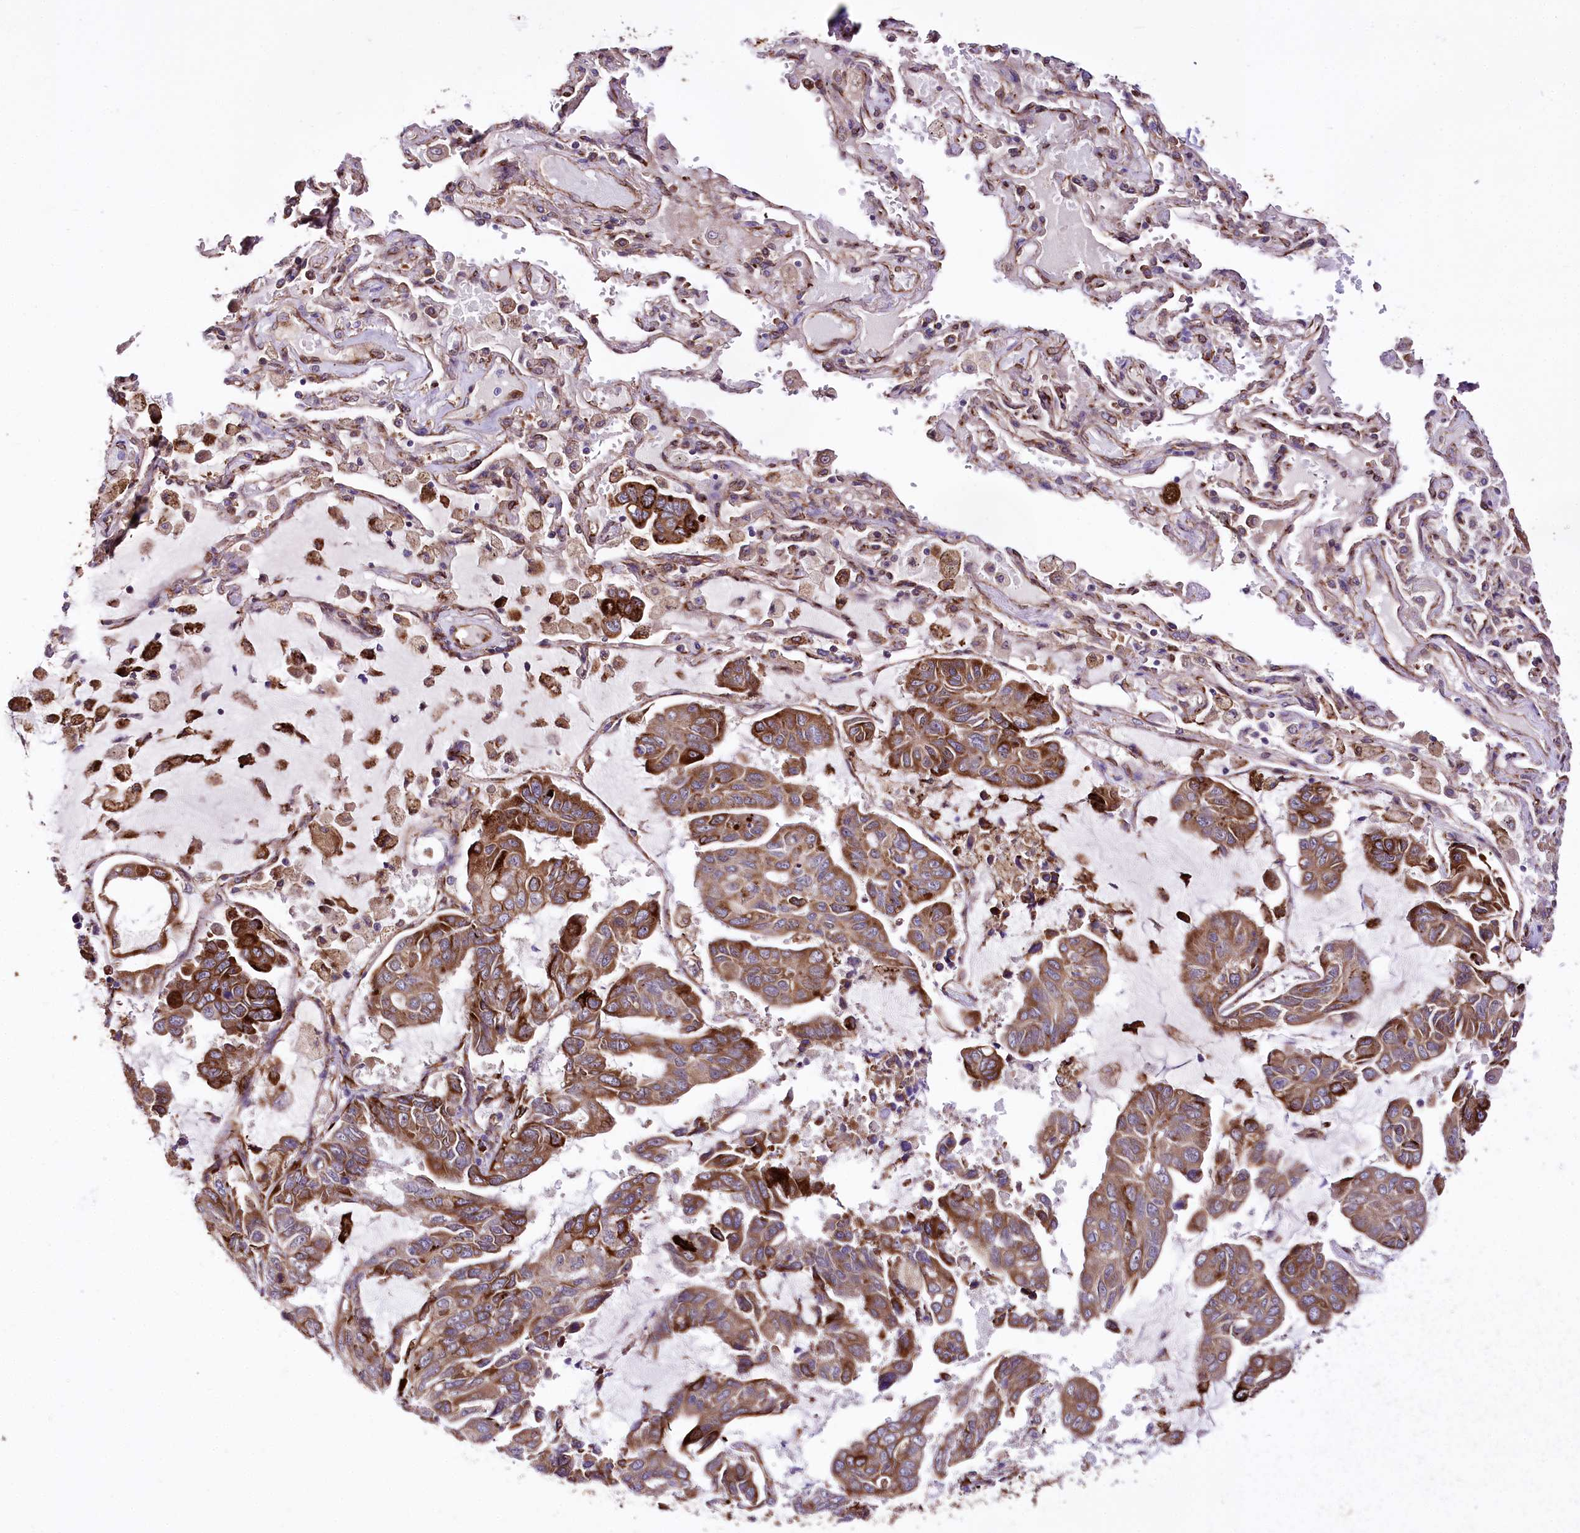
{"staining": {"intensity": "moderate", "quantity": ">75%", "location": "cytoplasmic/membranous"}, "tissue": "lung cancer", "cell_type": "Tumor cells", "image_type": "cancer", "snomed": [{"axis": "morphology", "description": "Adenocarcinoma, NOS"}, {"axis": "topography", "description": "Lung"}], "caption": "Lung adenocarcinoma was stained to show a protein in brown. There is medium levels of moderate cytoplasmic/membranous staining in about >75% of tumor cells.", "gene": "WWC1", "patient": {"sex": "male", "age": 64}}